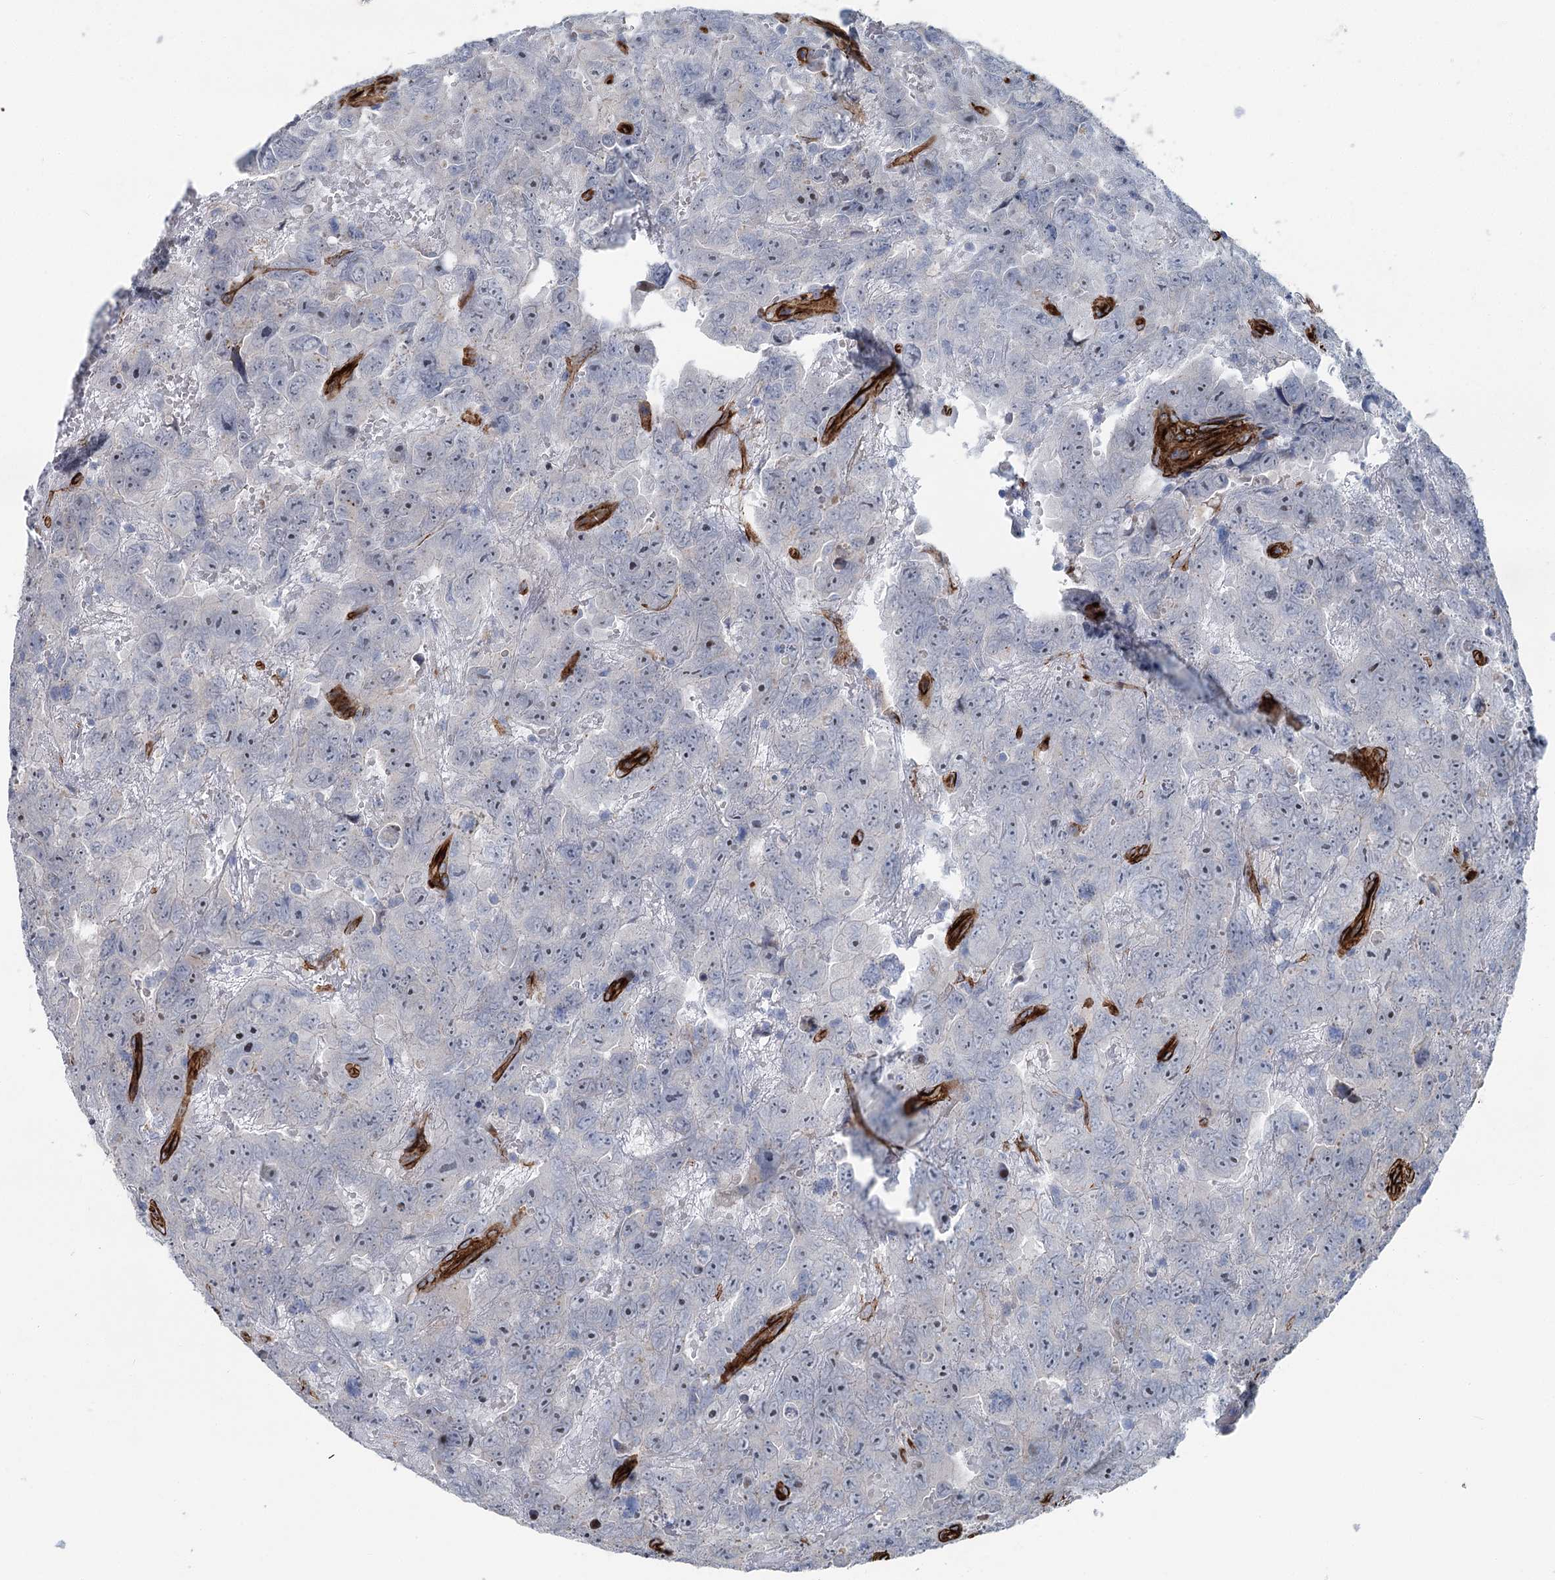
{"staining": {"intensity": "negative", "quantity": "none", "location": "none"}, "tissue": "testis cancer", "cell_type": "Tumor cells", "image_type": "cancer", "snomed": [{"axis": "morphology", "description": "Carcinoma, Embryonal, NOS"}, {"axis": "topography", "description": "Testis"}], "caption": "An IHC histopathology image of embryonal carcinoma (testis) is shown. There is no staining in tumor cells of embryonal carcinoma (testis).", "gene": "IQSEC1", "patient": {"sex": "male", "age": 45}}